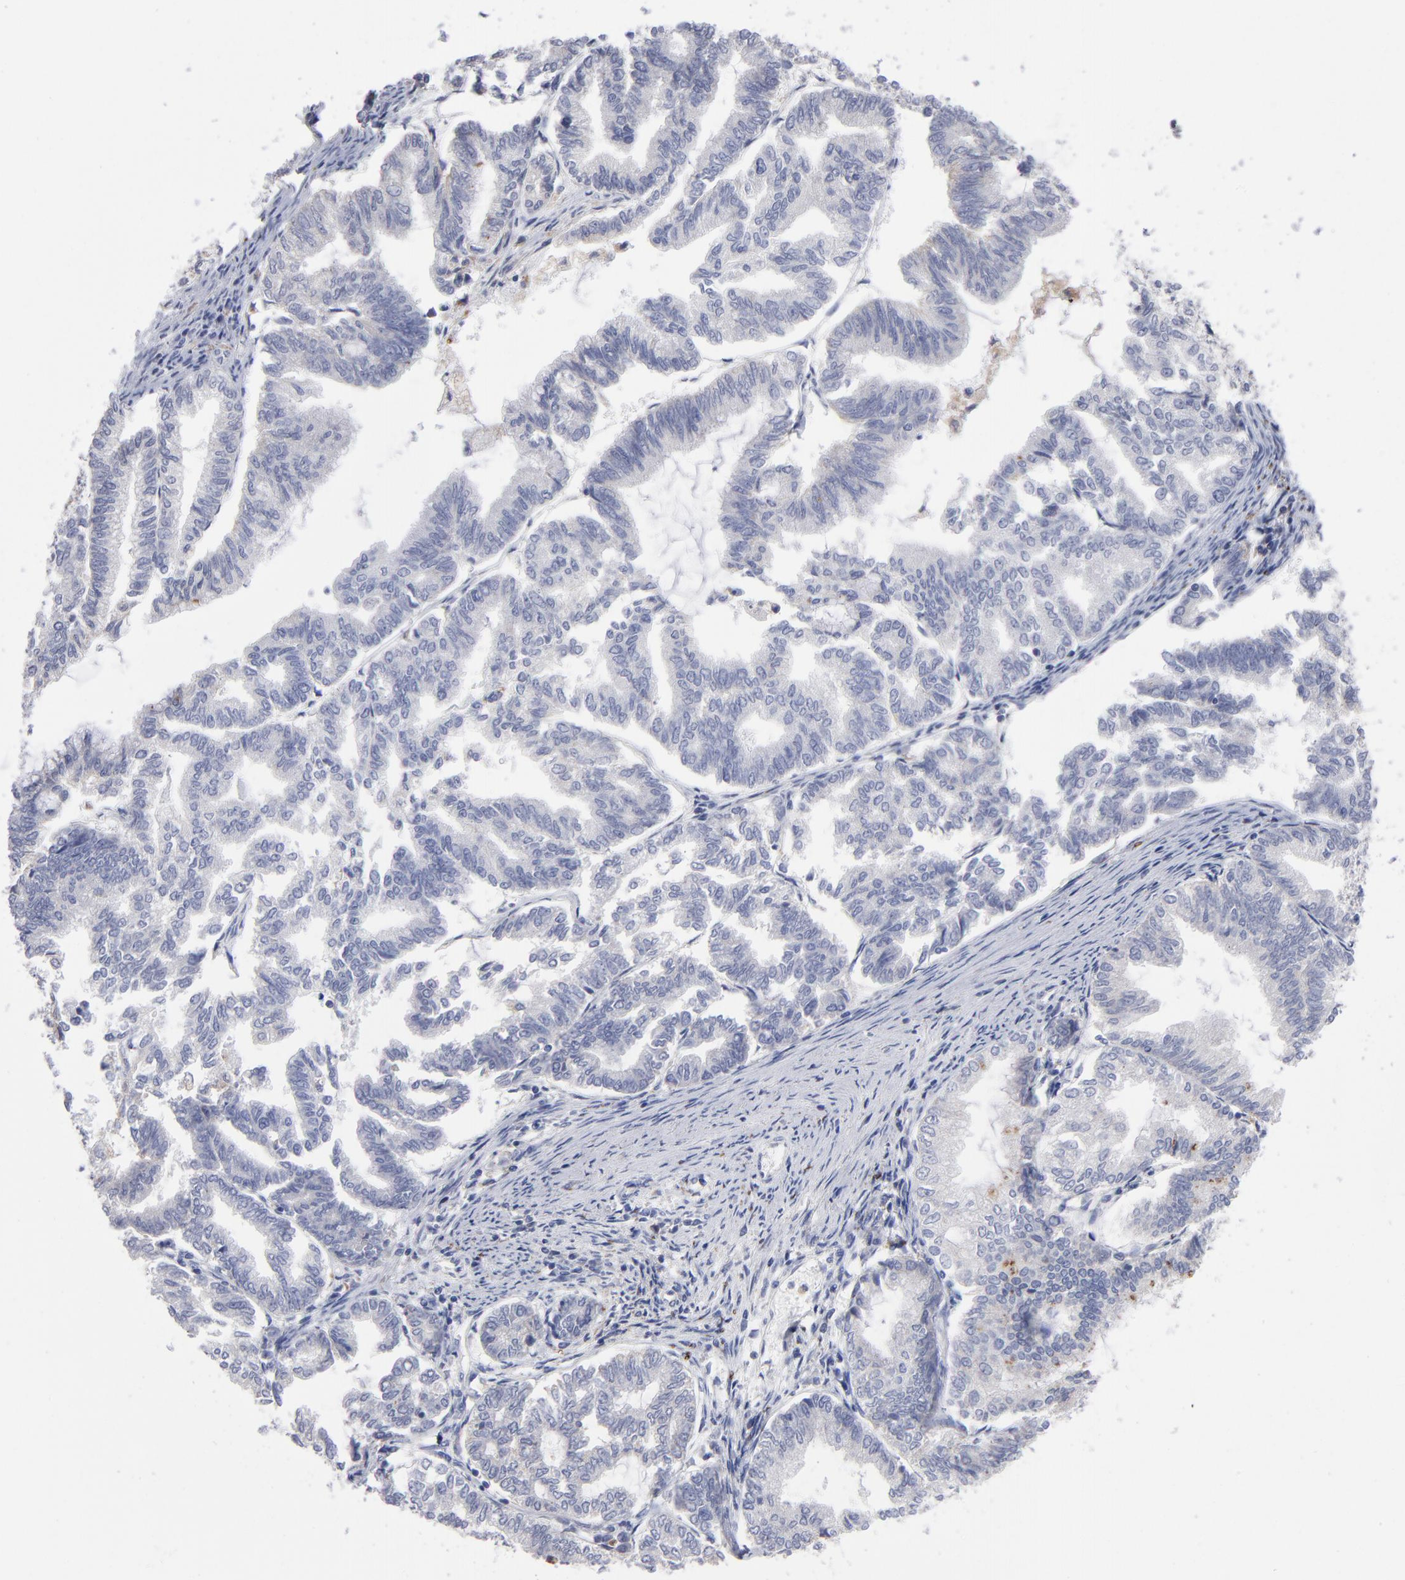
{"staining": {"intensity": "negative", "quantity": "none", "location": "none"}, "tissue": "endometrial cancer", "cell_type": "Tumor cells", "image_type": "cancer", "snomed": [{"axis": "morphology", "description": "Adenocarcinoma, NOS"}, {"axis": "topography", "description": "Endometrium"}], "caption": "Tumor cells are negative for protein expression in human endometrial cancer (adenocarcinoma).", "gene": "RRAGB", "patient": {"sex": "female", "age": 79}}